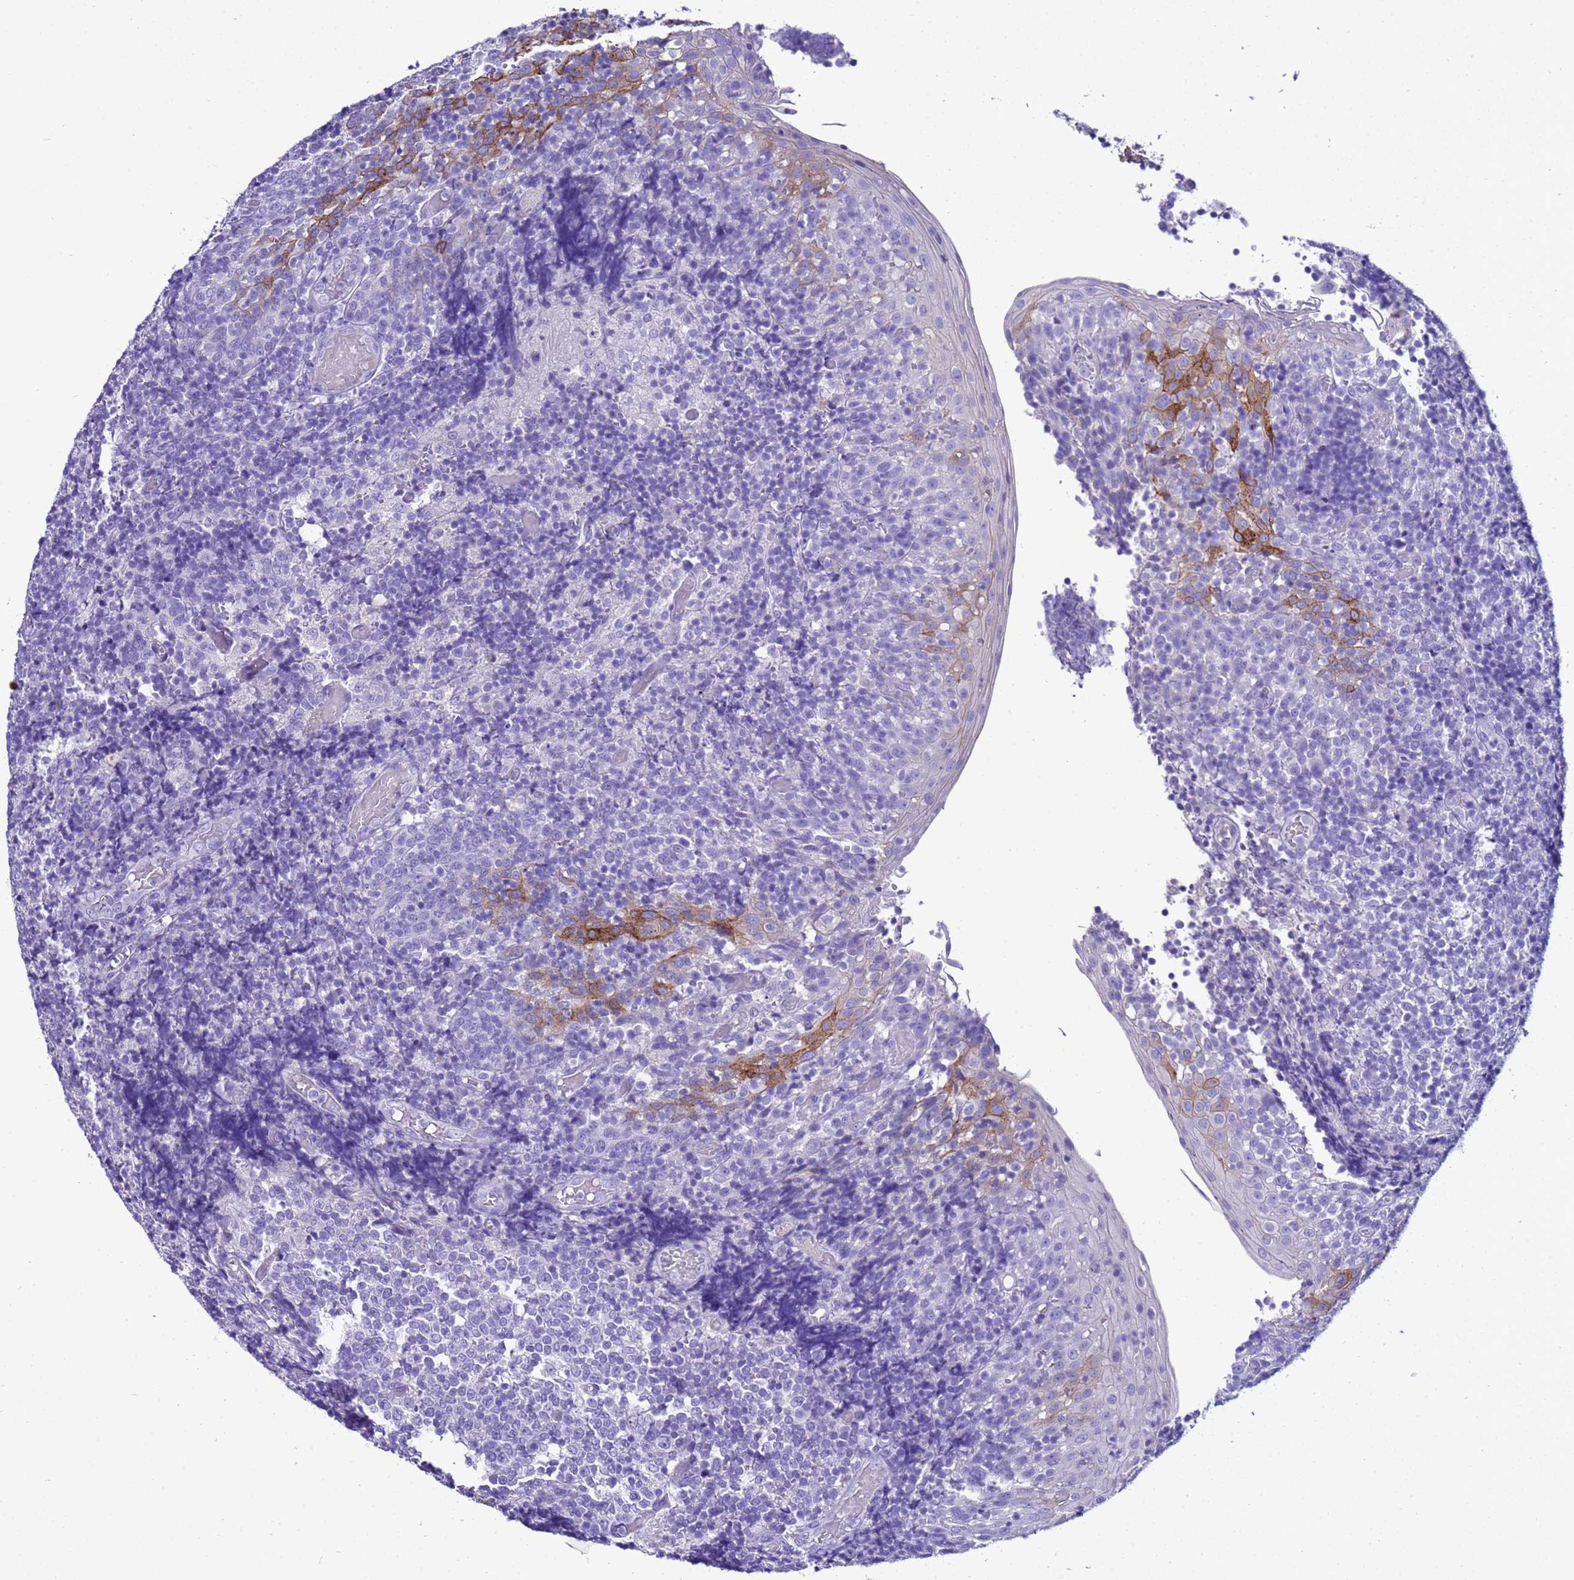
{"staining": {"intensity": "negative", "quantity": "none", "location": "none"}, "tissue": "tonsil", "cell_type": "Germinal center cells", "image_type": "normal", "snomed": [{"axis": "morphology", "description": "Normal tissue, NOS"}, {"axis": "topography", "description": "Tonsil"}], "caption": "Immunohistochemistry (IHC) of normal tonsil reveals no positivity in germinal center cells.", "gene": "BEST2", "patient": {"sex": "female", "age": 19}}